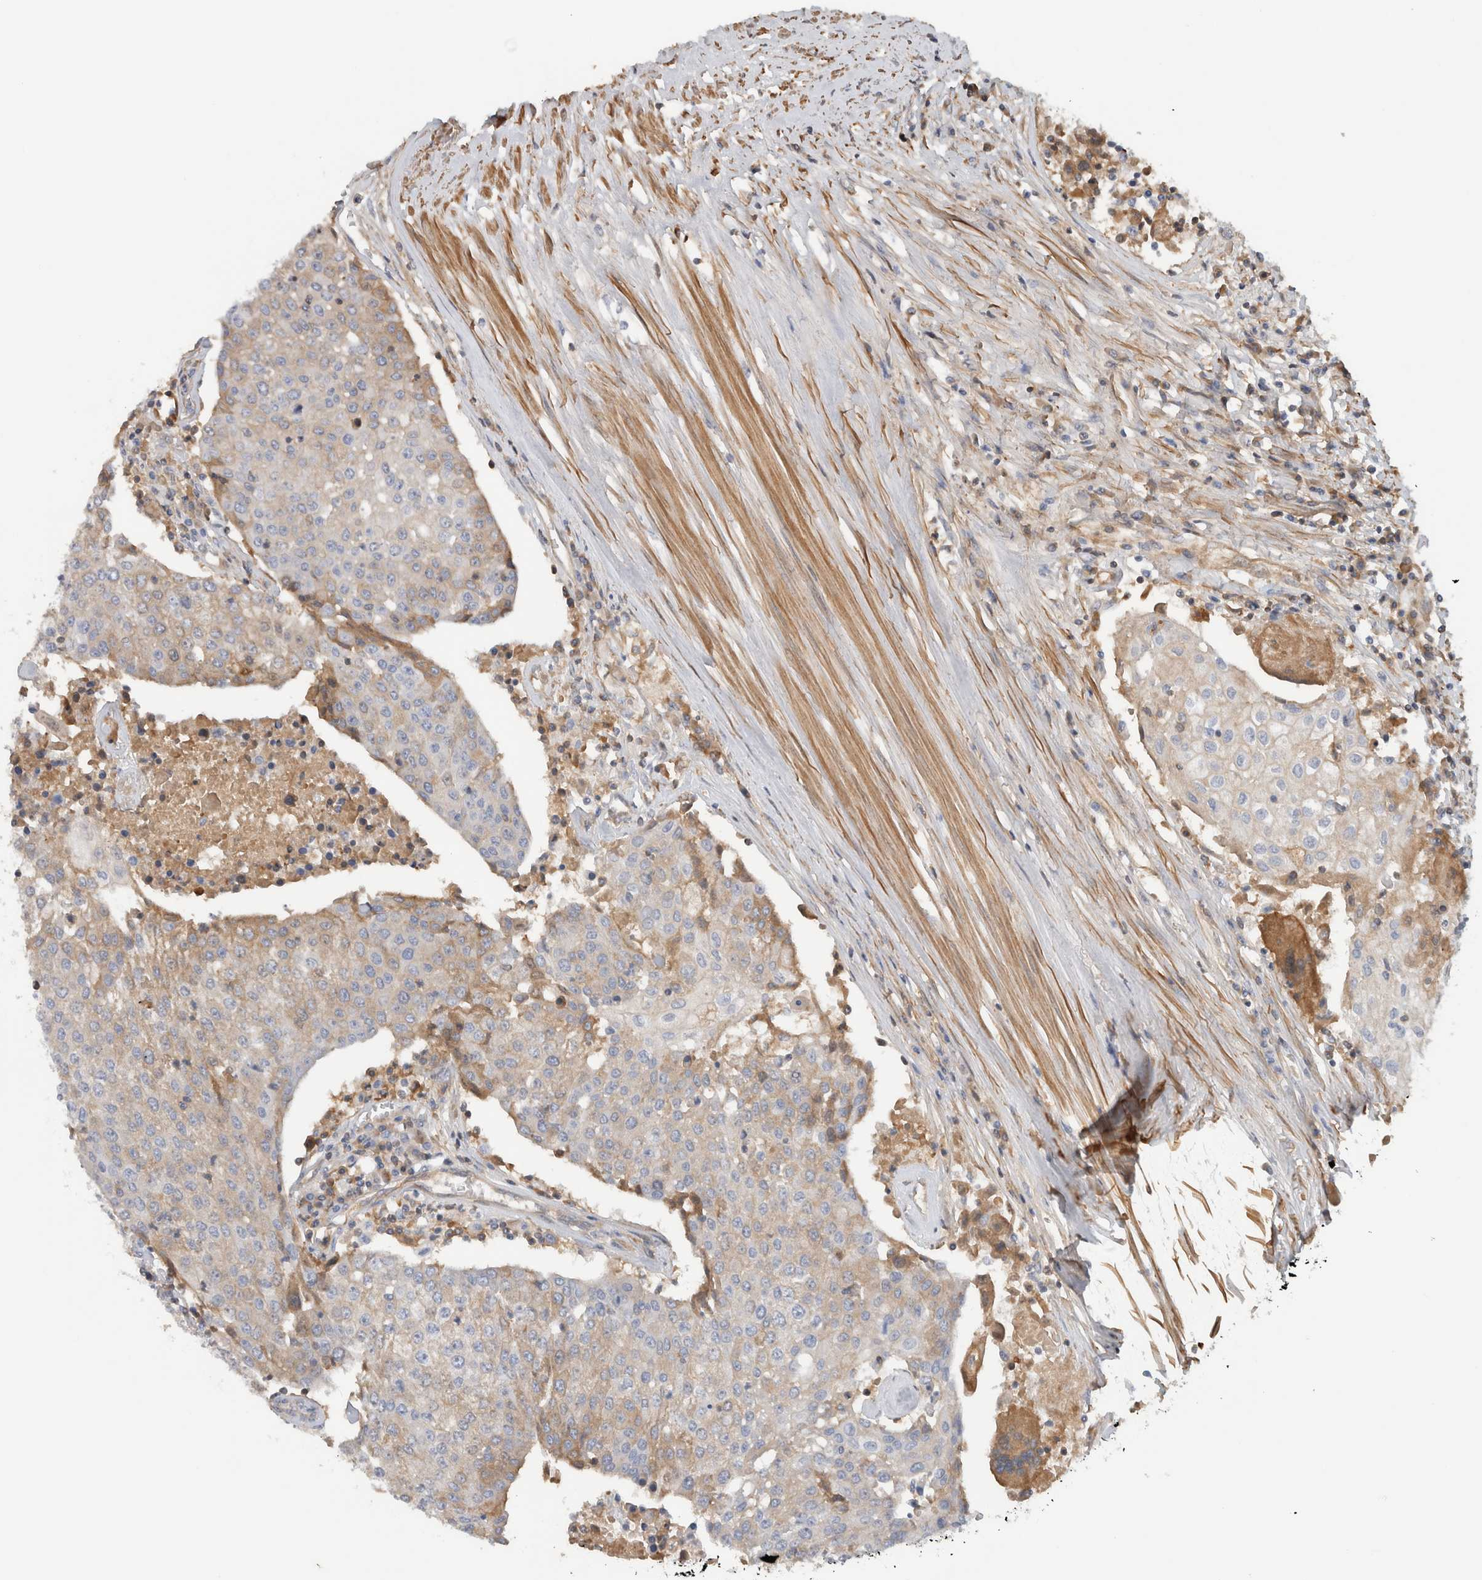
{"staining": {"intensity": "weak", "quantity": "25%-75%", "location": "cytoplasmic/membranous"}, "tissue": "urothelial cancer", "cell_type": "Tumor cells", "image_type": "cancer", "snomed": [{"axis": "morphology", "description": "Urothelial carcinoma, High grade"}, {"axis": "topography", "description": "Urinary bladder"}], "caption": "This image reveals immunohistochemistry staining of high-grade urothelial carcinoma, with low weak cytoplasmic/membranous staining in approximately 25%-75% of tumor cells.", "gene": "CFI", "patient": {"sex": "female", "age": 85}}